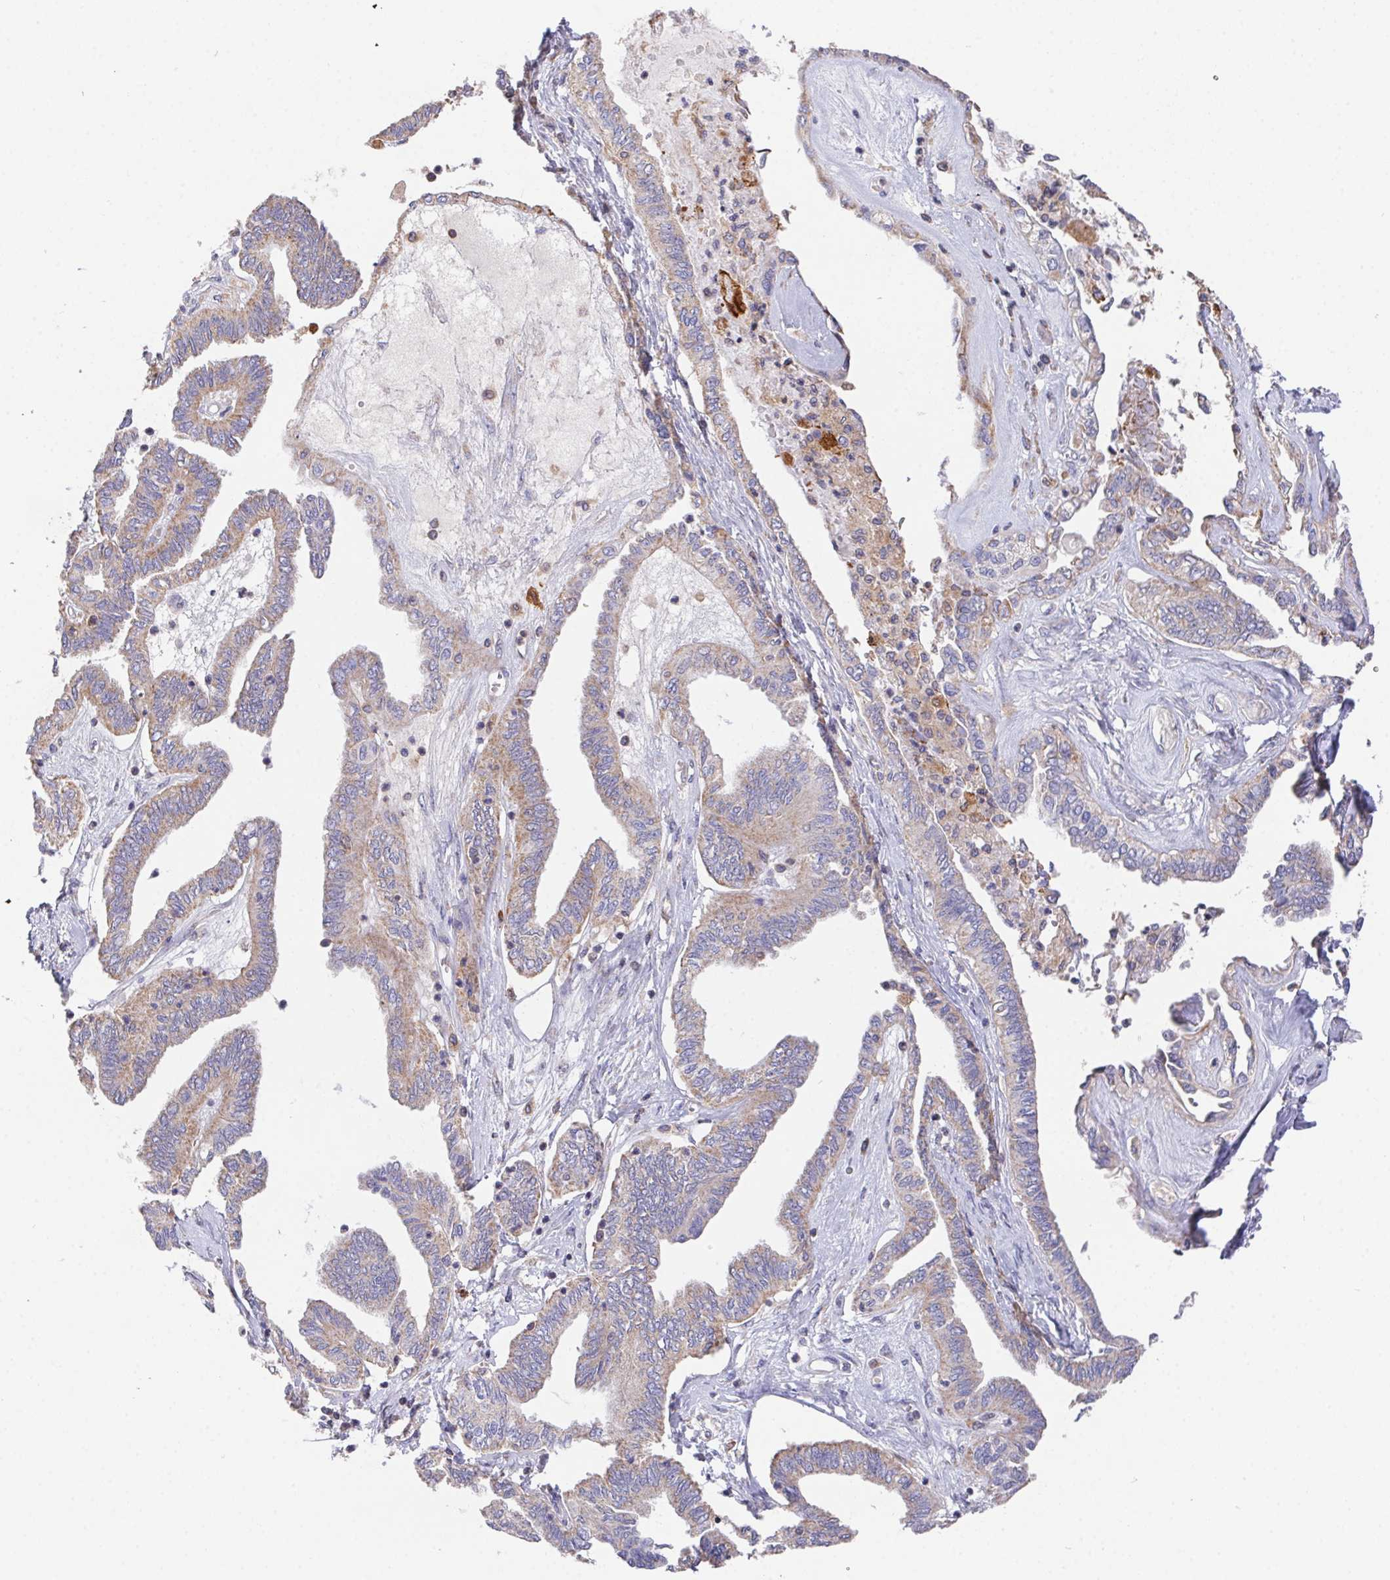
{"staining": {"intensity": "weak", "quantity": "25%-75%", "location": "cytoplasmic/membranous"}, "tissue": "ovarian cancer", "cell_type": "Tumor cells", "image_type": "cancer", "snomed": [{"axis": "morphology", "description": "Carcinoma, endometroid"}, {"axis": "topography", "description": "Ovary"}], "caption": "Ovarian cancer tissue exhibits weak cytoplasmic/membranous staining in about 25%-75% of tumor cells", "gene": "FAM241A", "patient": {"sex": "female", "age": 70}}